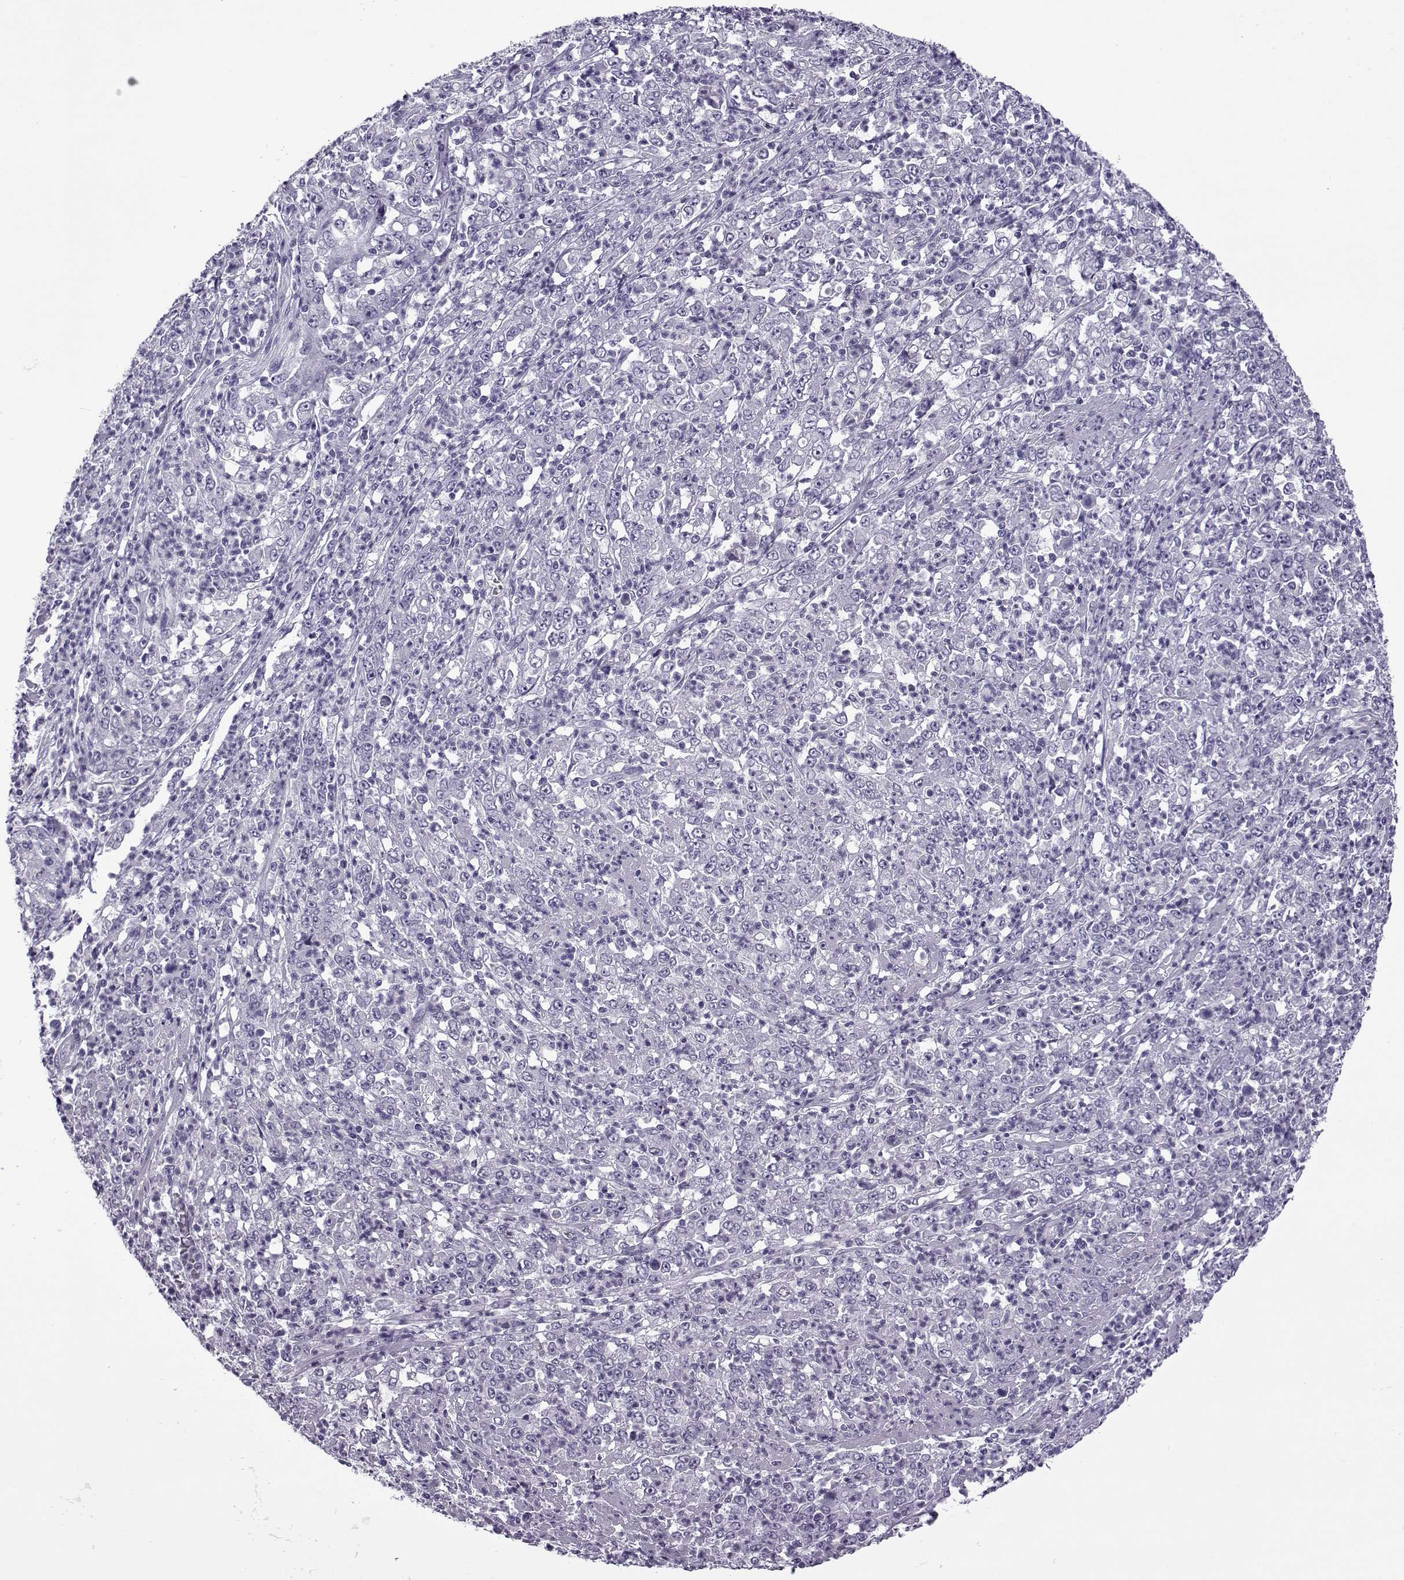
{"staining": {"intensity": "negative", "quantity": "none", "location": "none"}, "tissue": "stomach cancer", "cell_type": "Tumor cells", "image_type": "cancer", "snomed": [{"axis": "morphology", "description": "Adenocarcinoma, NOS"}, {"axis": "topography", "description": "Stomach, lower"}], "caption": "Stomach adenocarcinoma was stained to show a protein in brown. There is no significant staining in tumor cells.", "gene": "OIP5", "patient": {"sex": "female", "age": 71}}